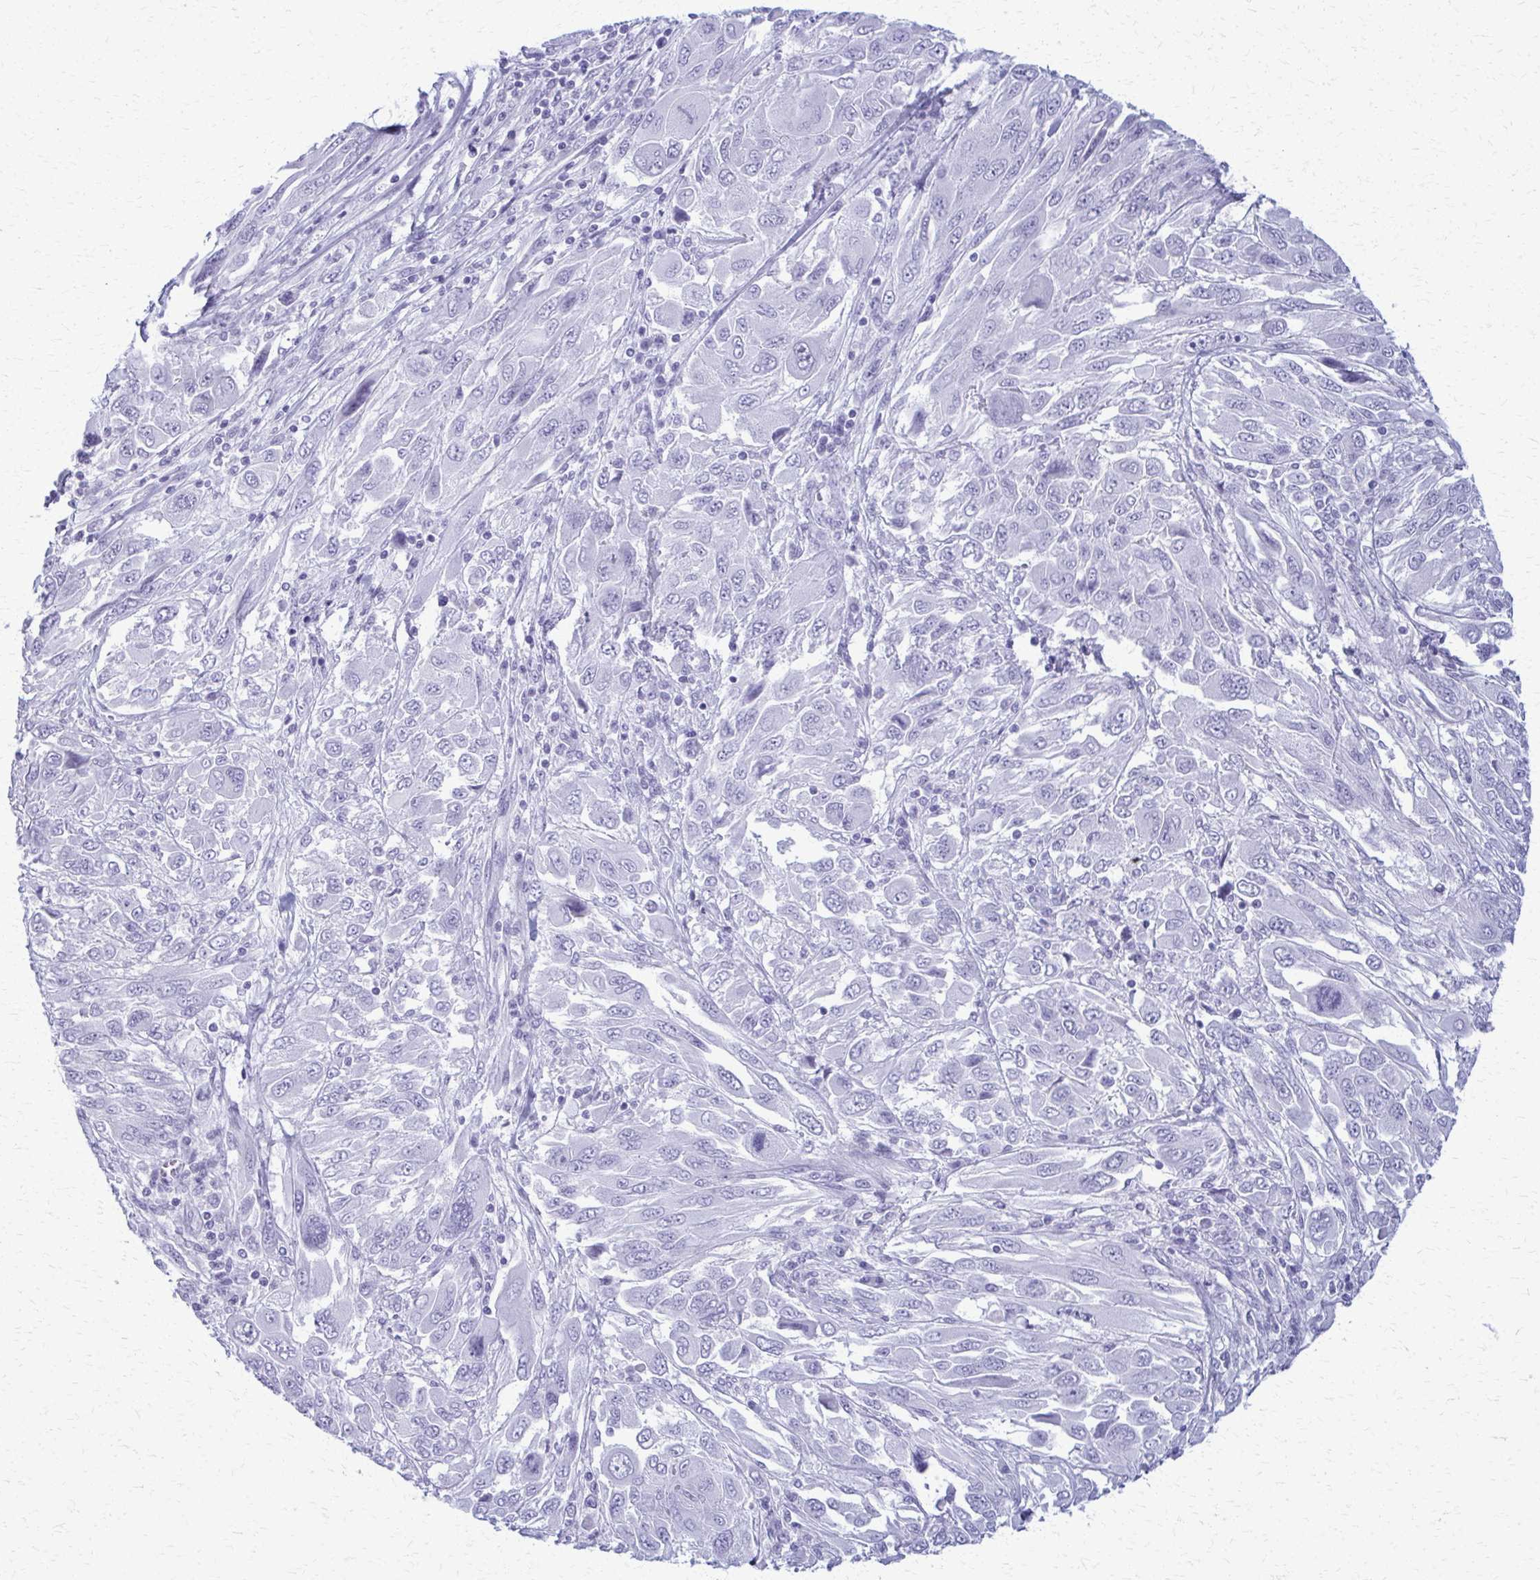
{"staining": {"intensity": "negative", "quantity": "none", "location": "none"}, "tissue": "melanoma", "cell_type": "Tumor cells", "image_type": "cancer", "snomed": [{"axis": "morphology", "description": "Malignant melanoma, NOS"}, {"axis": "topography", "description": "Skin"}], "caption": "Human melanoma stained for a protein using IHC exhibits no expression in tumor cells.", "gene": "ACSM2B", "patient": {"sex": "female", "age": 91}}